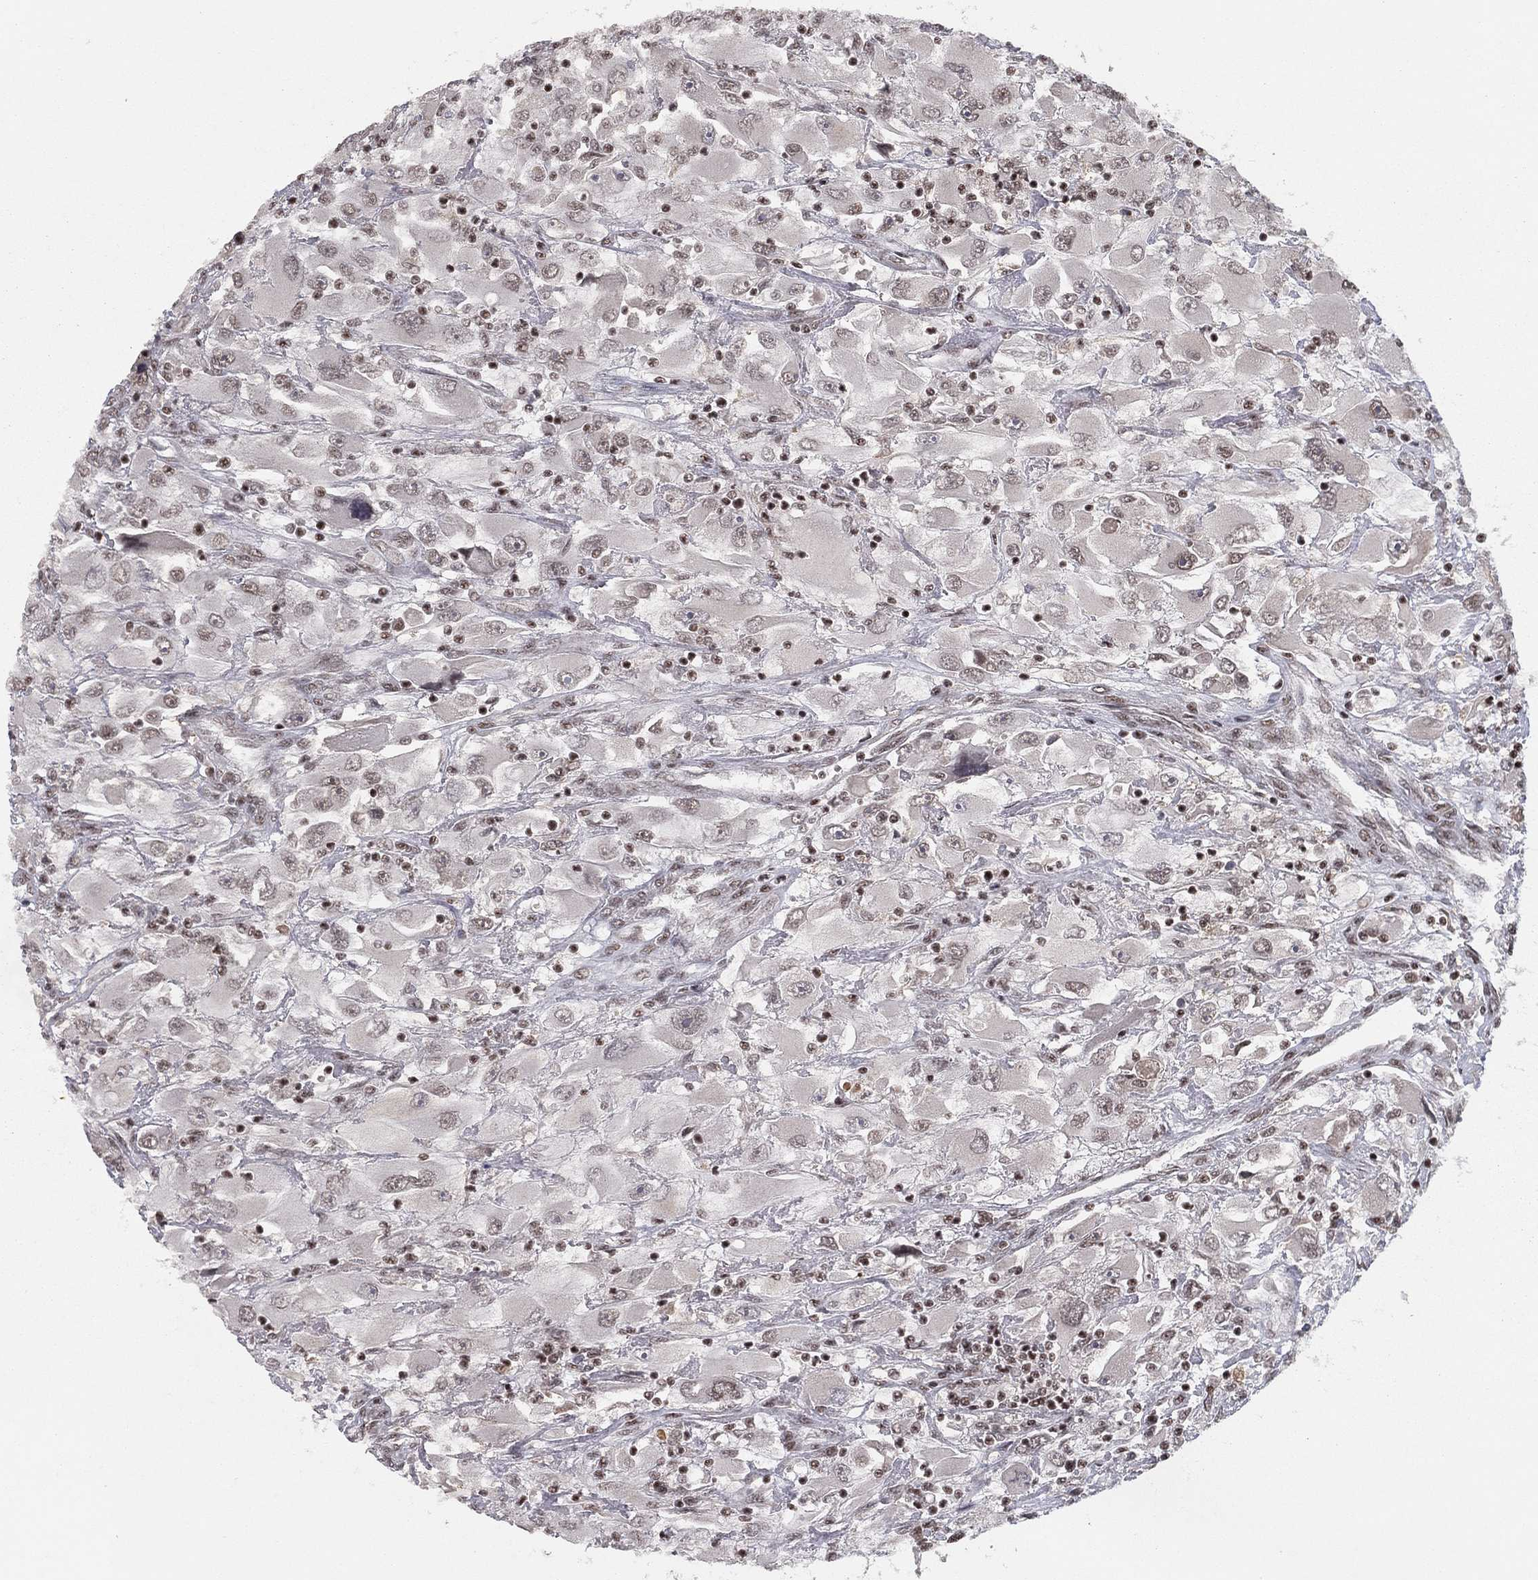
{"staining": {"intensity": "moderate", "quantity": "25%-75%", "location": "nuclear"}, "tissue": "renal cancer", "cell_type": "Tumor cells", "image_type": "cancer", "snomed": [{"axis": "morphology", "description": "Adenocarcinoma, NOS"}, {"axis": "topography", "description": "Kidney"}], "caption": "Renal cancer (adenocarcinoma) was stained to show a protein in brown. There is medium levels of moderate nuclear positivity in approximately 25%-75% of tumor cells.", "gene": "NFYB", "patient": {"sex": "female", "age": 52}}